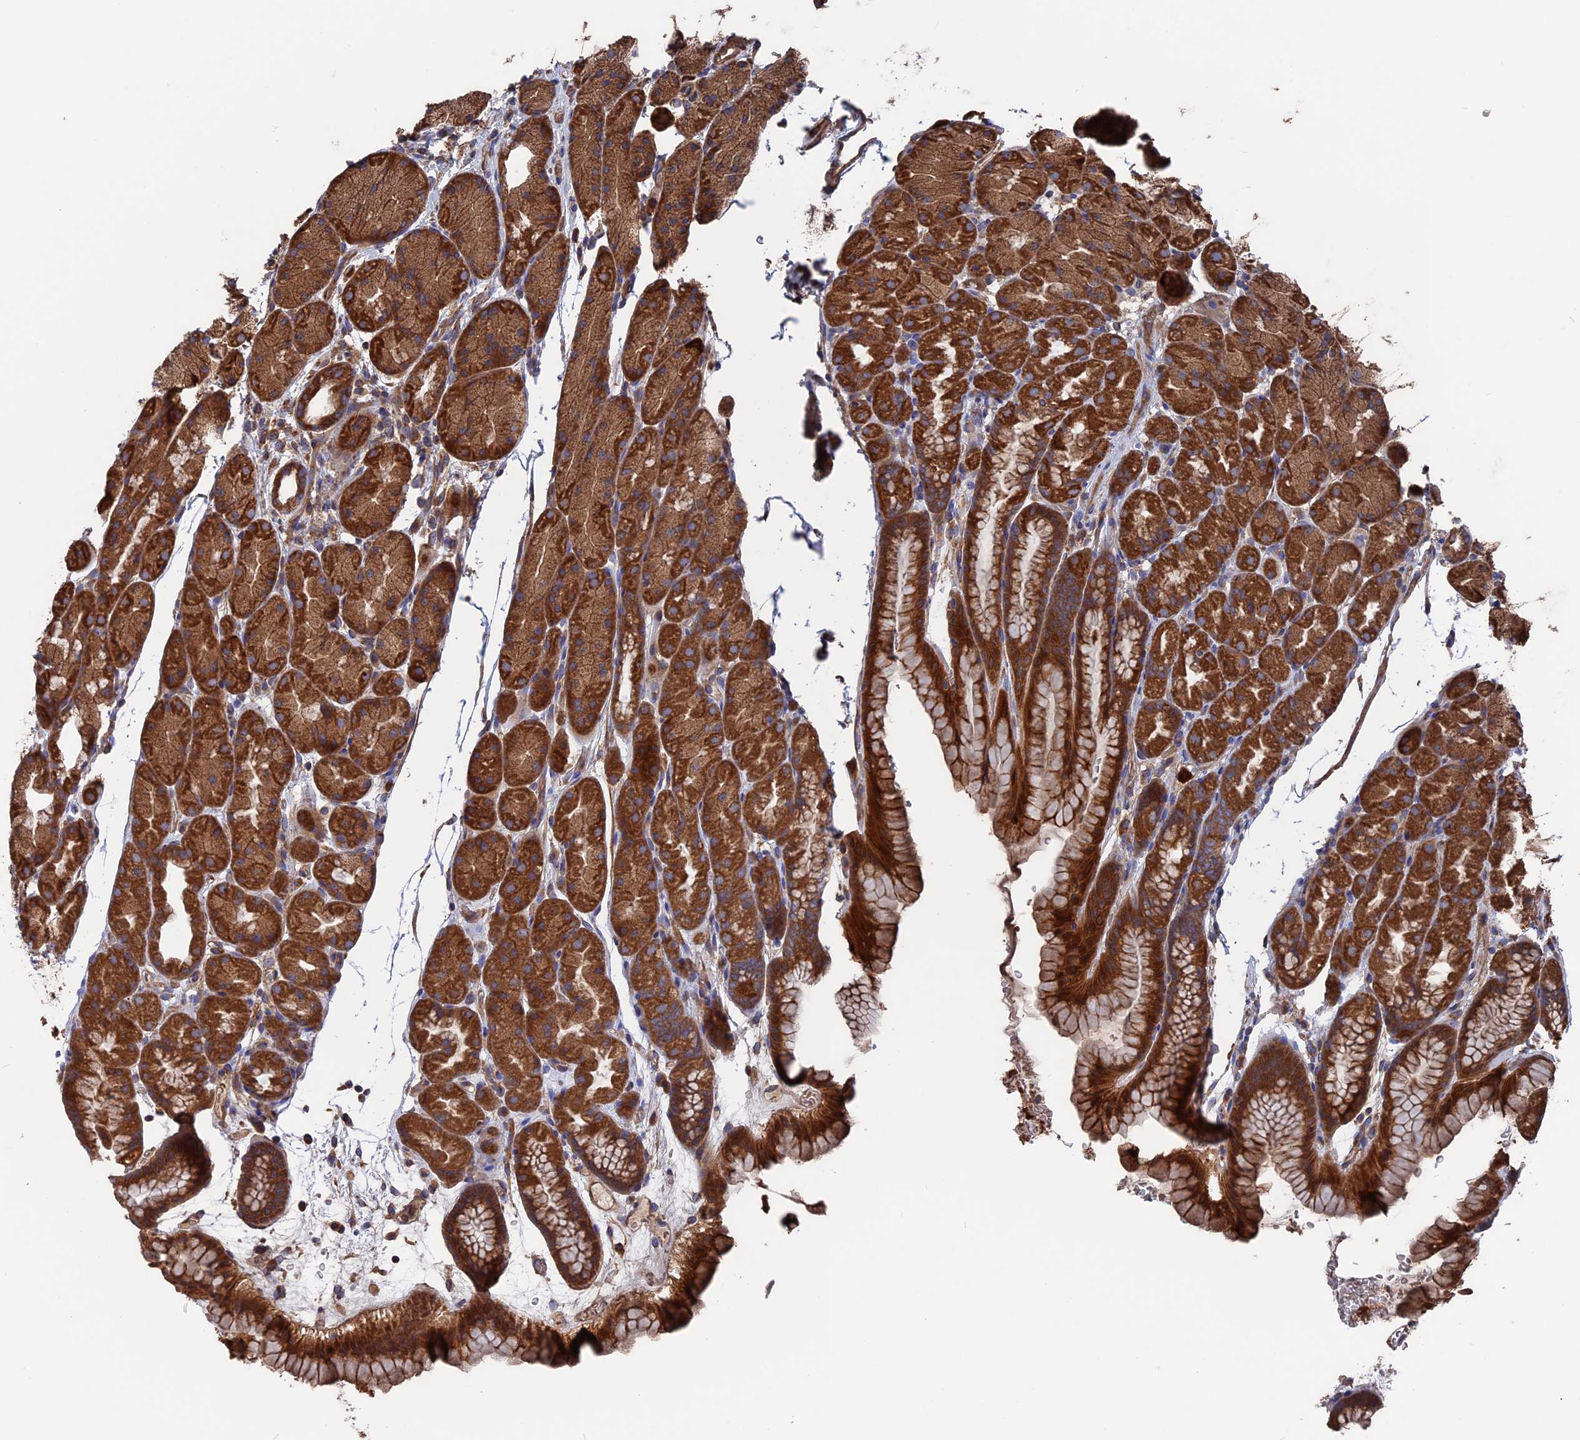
{"staining": {"intensity": "strong", "quantity": ">75%", "location": "cytoplasmic/membranous"}, "tissue": "stomach", "cell_type": "Glandular cells", "image_type": "normal", "snomed": [{"axis": "morphology", "description": "Normal tissue, NOS"}, {"axis": "topography", "description": "Stomach, upper"}, {"axis": "topography", "description": "Stomach"}], "caption": "This is a histology image of immunohistochemistry (IHC) staining of unremarkable stomach, which shows strong positivity in the cytoplasmic/membranous of glandular cells.", "gene": "TELO2", "patient": {"sex": "male", "age": 47}}